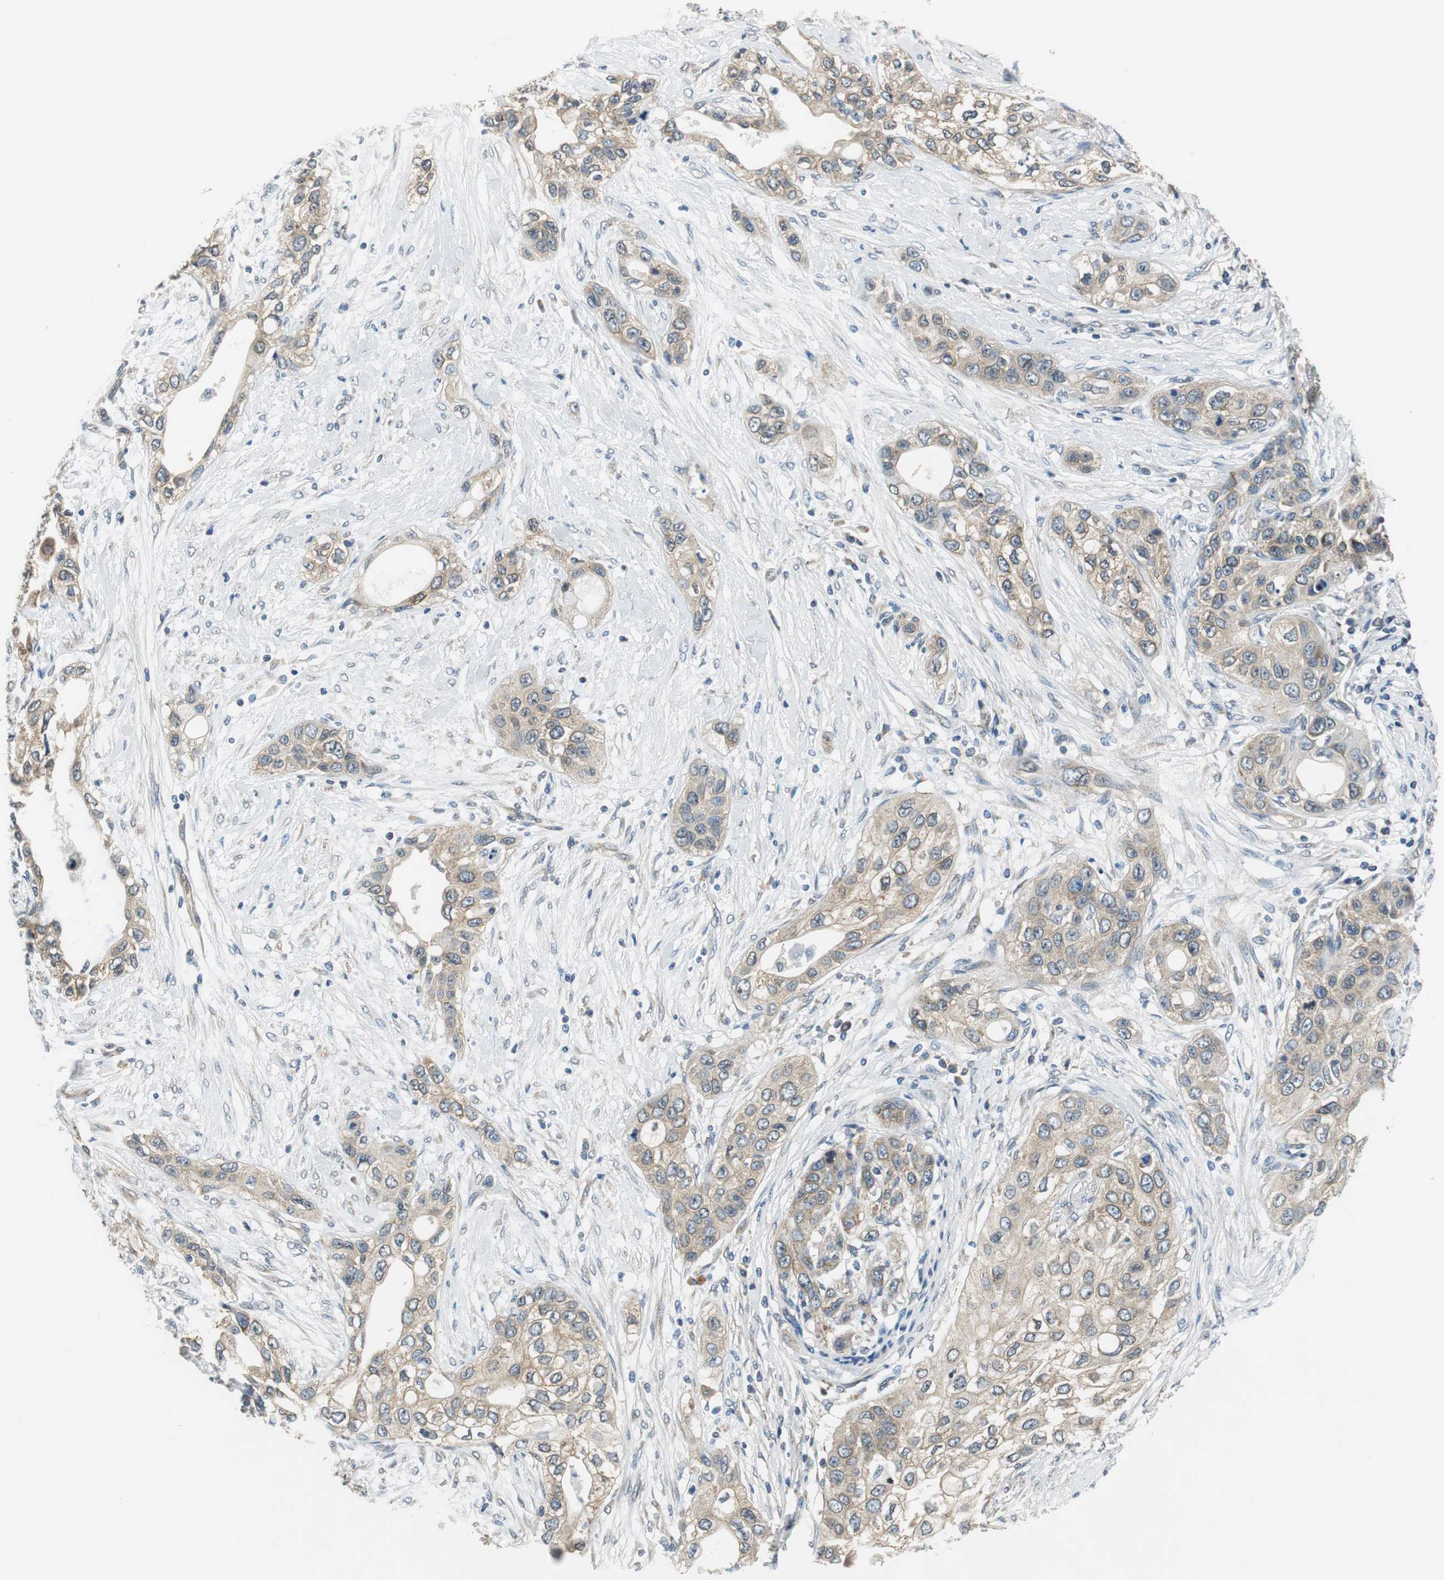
{"staining": {"intensity": "moderate", "quantity": ">75%", "location": "cytoplasmic/membranous"}, "tissue": "pancreatic cancer", "cell_type": "Tumor cells", "image_type": "cancer", "snomed": [{"axis": "morphology", "description": "Adenocarcinoma, NOS"}, {"axis": "topography", "description": "Pancreas"}], "caption": "IHC histopathology image of neoplastic tissue: human pancreatic adenocarcinoma stained using immunohistochemistry displays medium levels of moderate protein expression localized specifically in the cytoplasmic/membranous of tumor cells, appearing as a cytoplasmic/membranous brown color.", "gene": "CNOT3", "patient": {"sex": "female", "age": 70}}